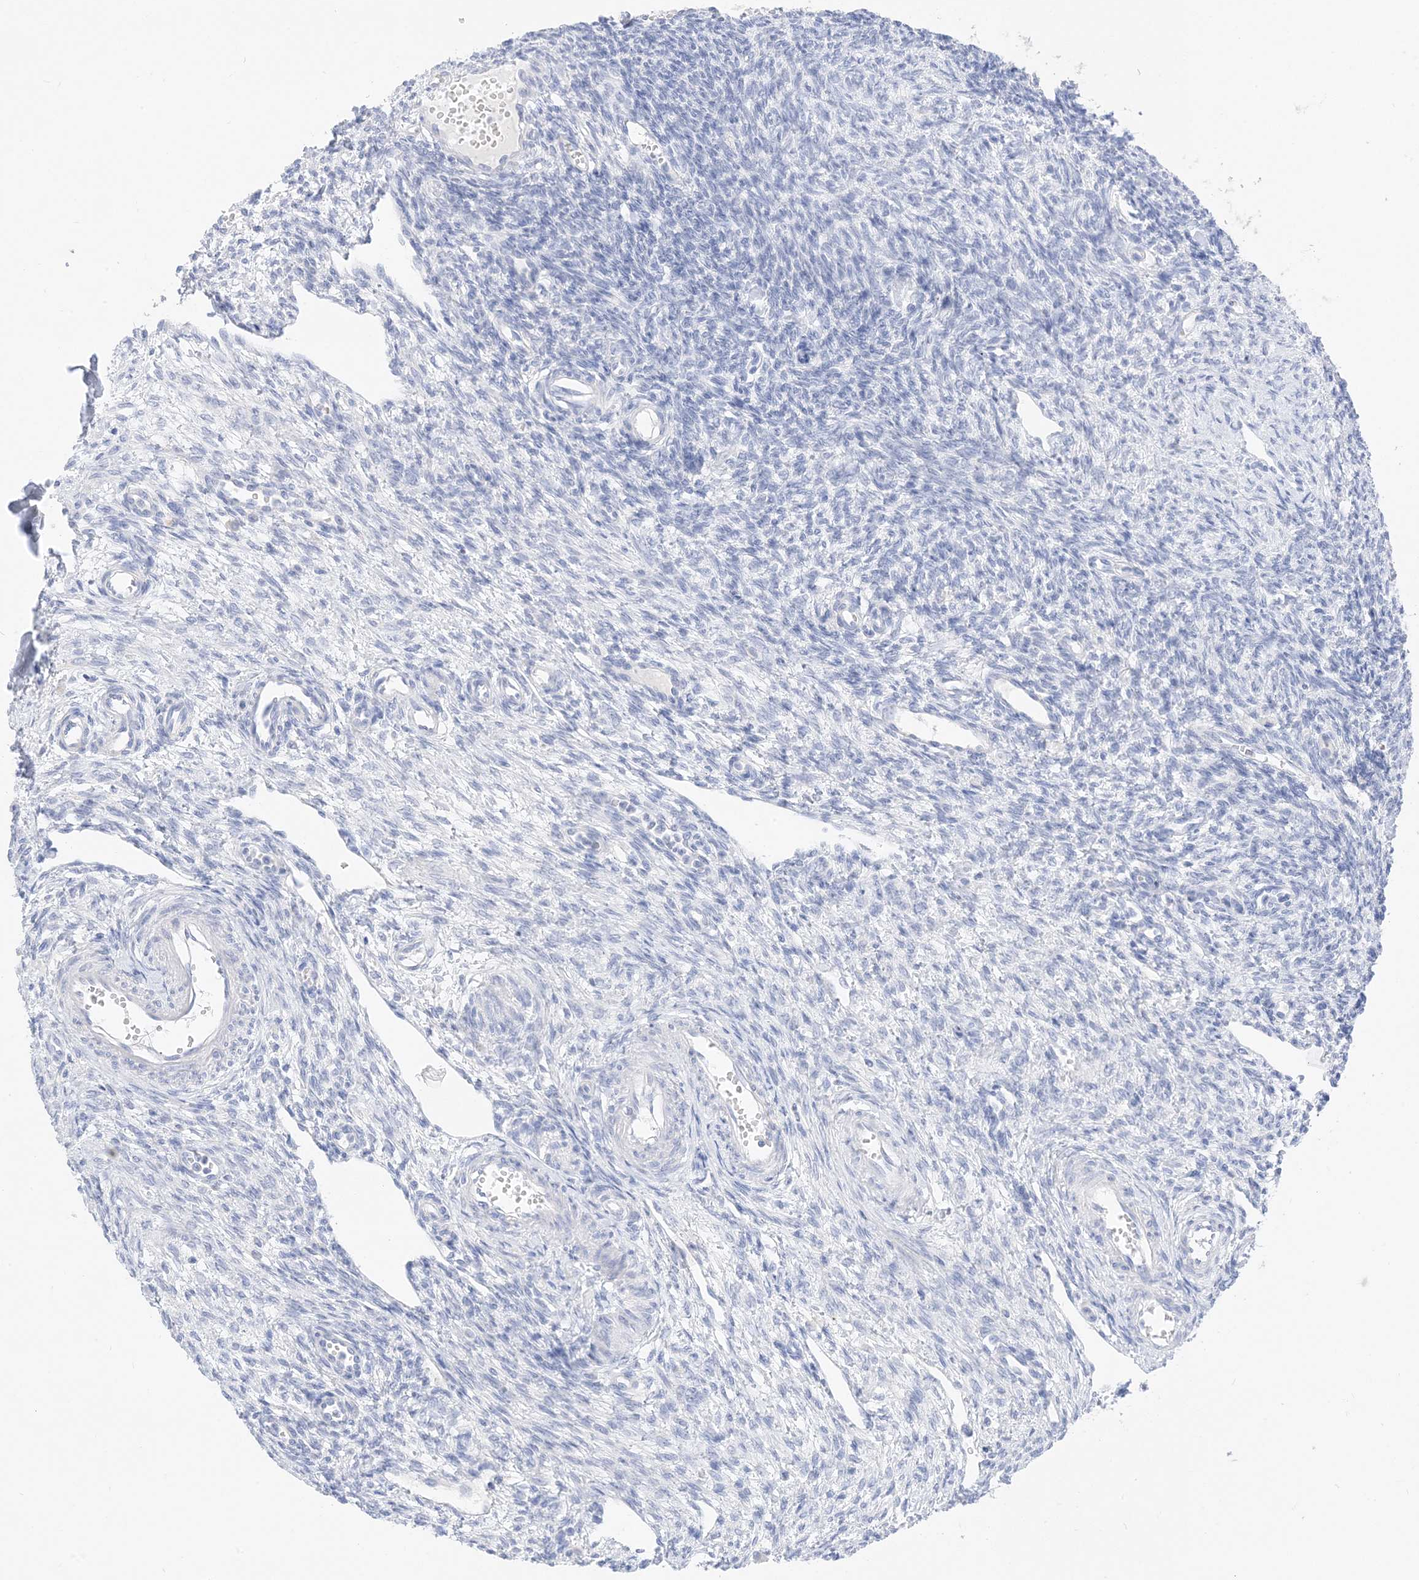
{"staining": {"intensity": "negative", "quantity": "none", "location": "none"}, "tissue": "ovary", "cell_type": "Follicle cells", "image_type": "normal", "snomed": [{"axis": "morphology", "description": "Normal tissue, NOS"}, {"axis": "morphology", "description": "Cyst, NOS"}, {"axis": "topography", "description": "Ovary"}], "caption": "Immunohistochemistry (IHC) micrograph of unremarkable ovary: human ovary stained with DAB (3,3'-diaminobenzidine) exhibits no significant protein positivity in follicle cells.", "gene": "MUC17", "patient": {"sex": "female", "age": 33}}